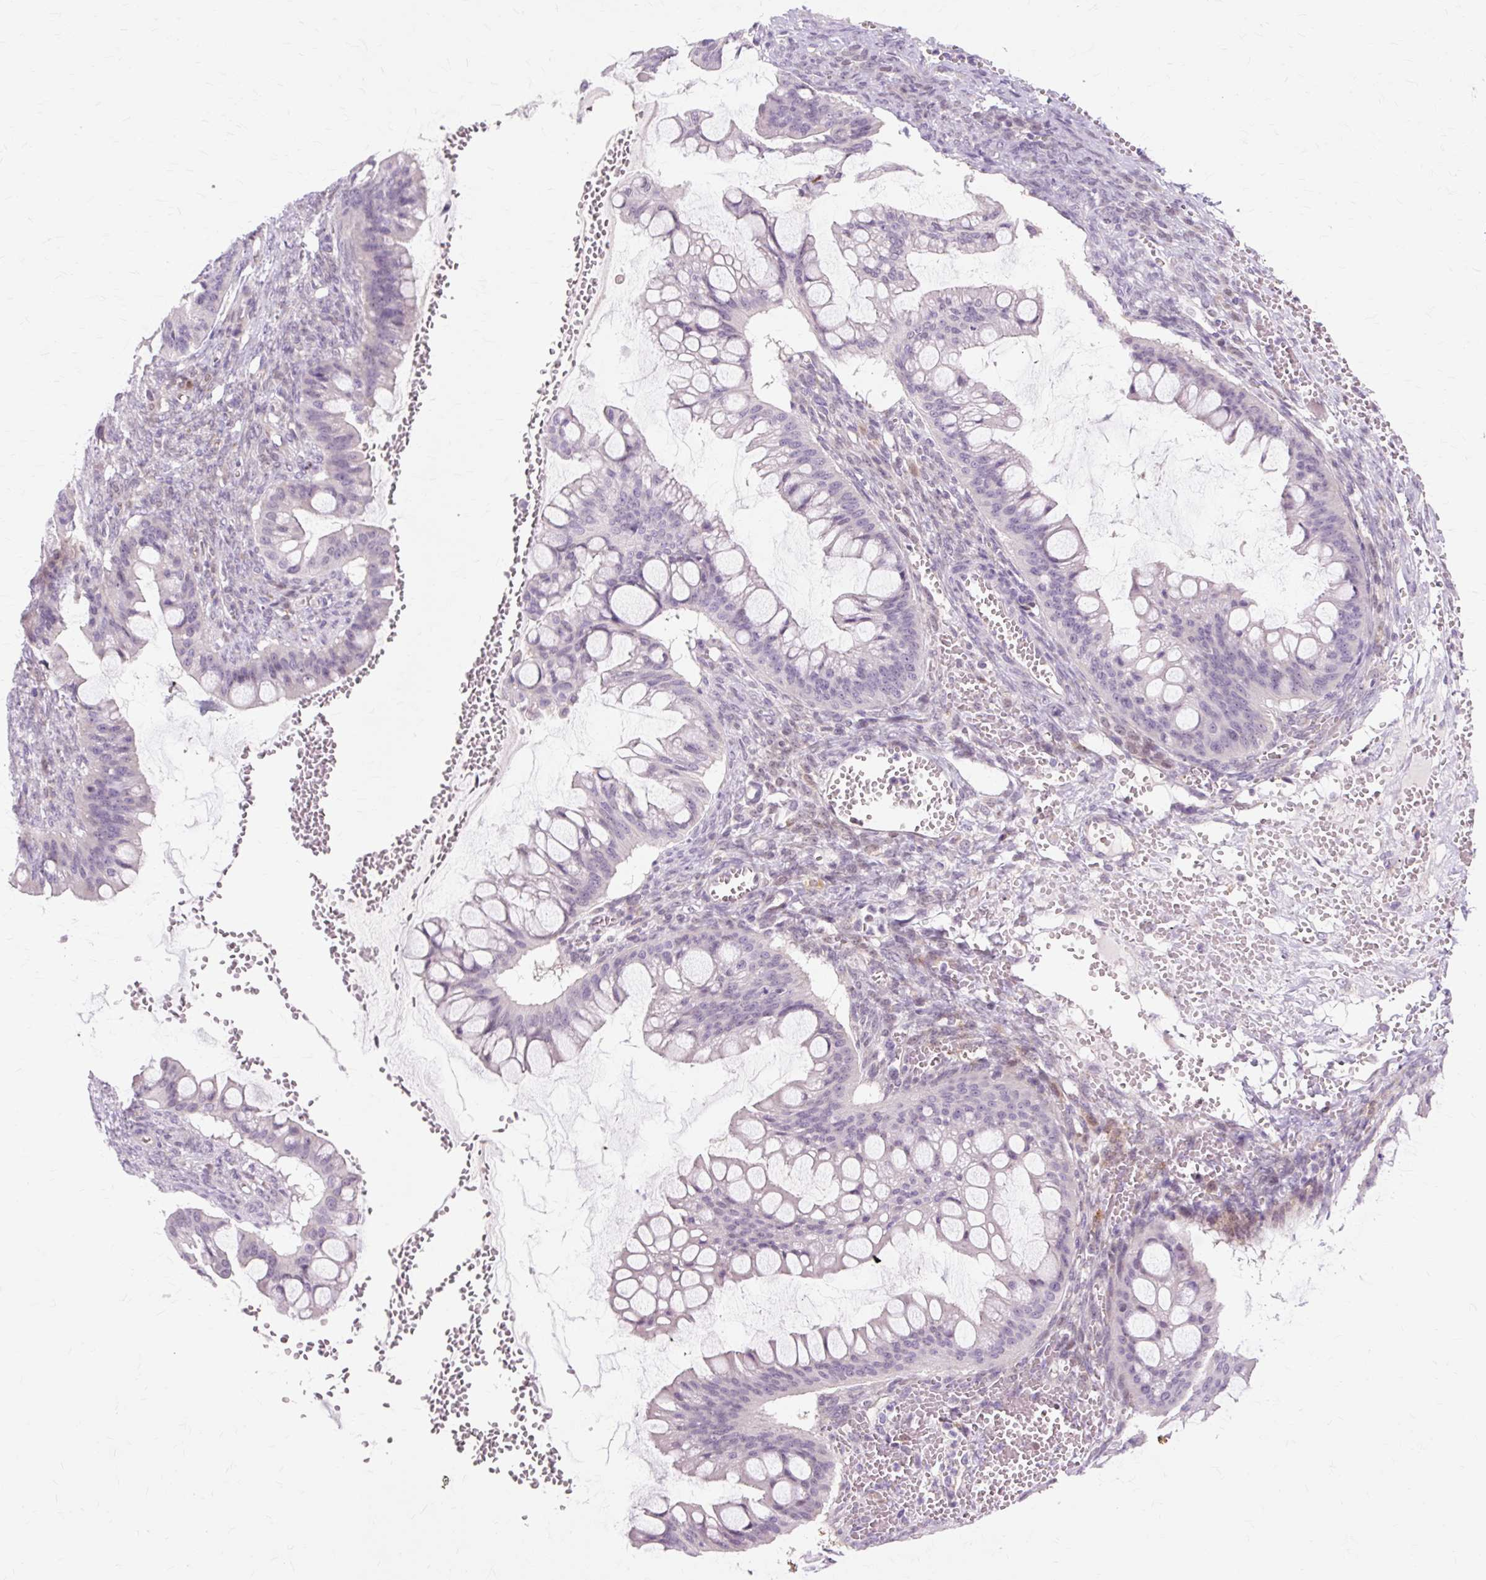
{"staining": {"intensity": "negative", "quantity": "none", "location": "none"}, "tissue": "ovarian cancer", "cell_type": "Tumor cells", "image_type": "cancer", "snomed": [{"axis": "morphology", "description": "Cystadenocarcinoma, mucinous, NOS"}, {"axis": "topography", "description": "Ovary"}], "caption": "The histopathology image exhibits no staining of tumor cells in ovarian mucinous cystadenocarcinoma. (DAB (3,3'-diaminobenzidine) immunohistochemistry visualized using brightfield microscopy, high magnification).", "gene": "ZNF35", "patient": {"sex": "female", "age": 73}}